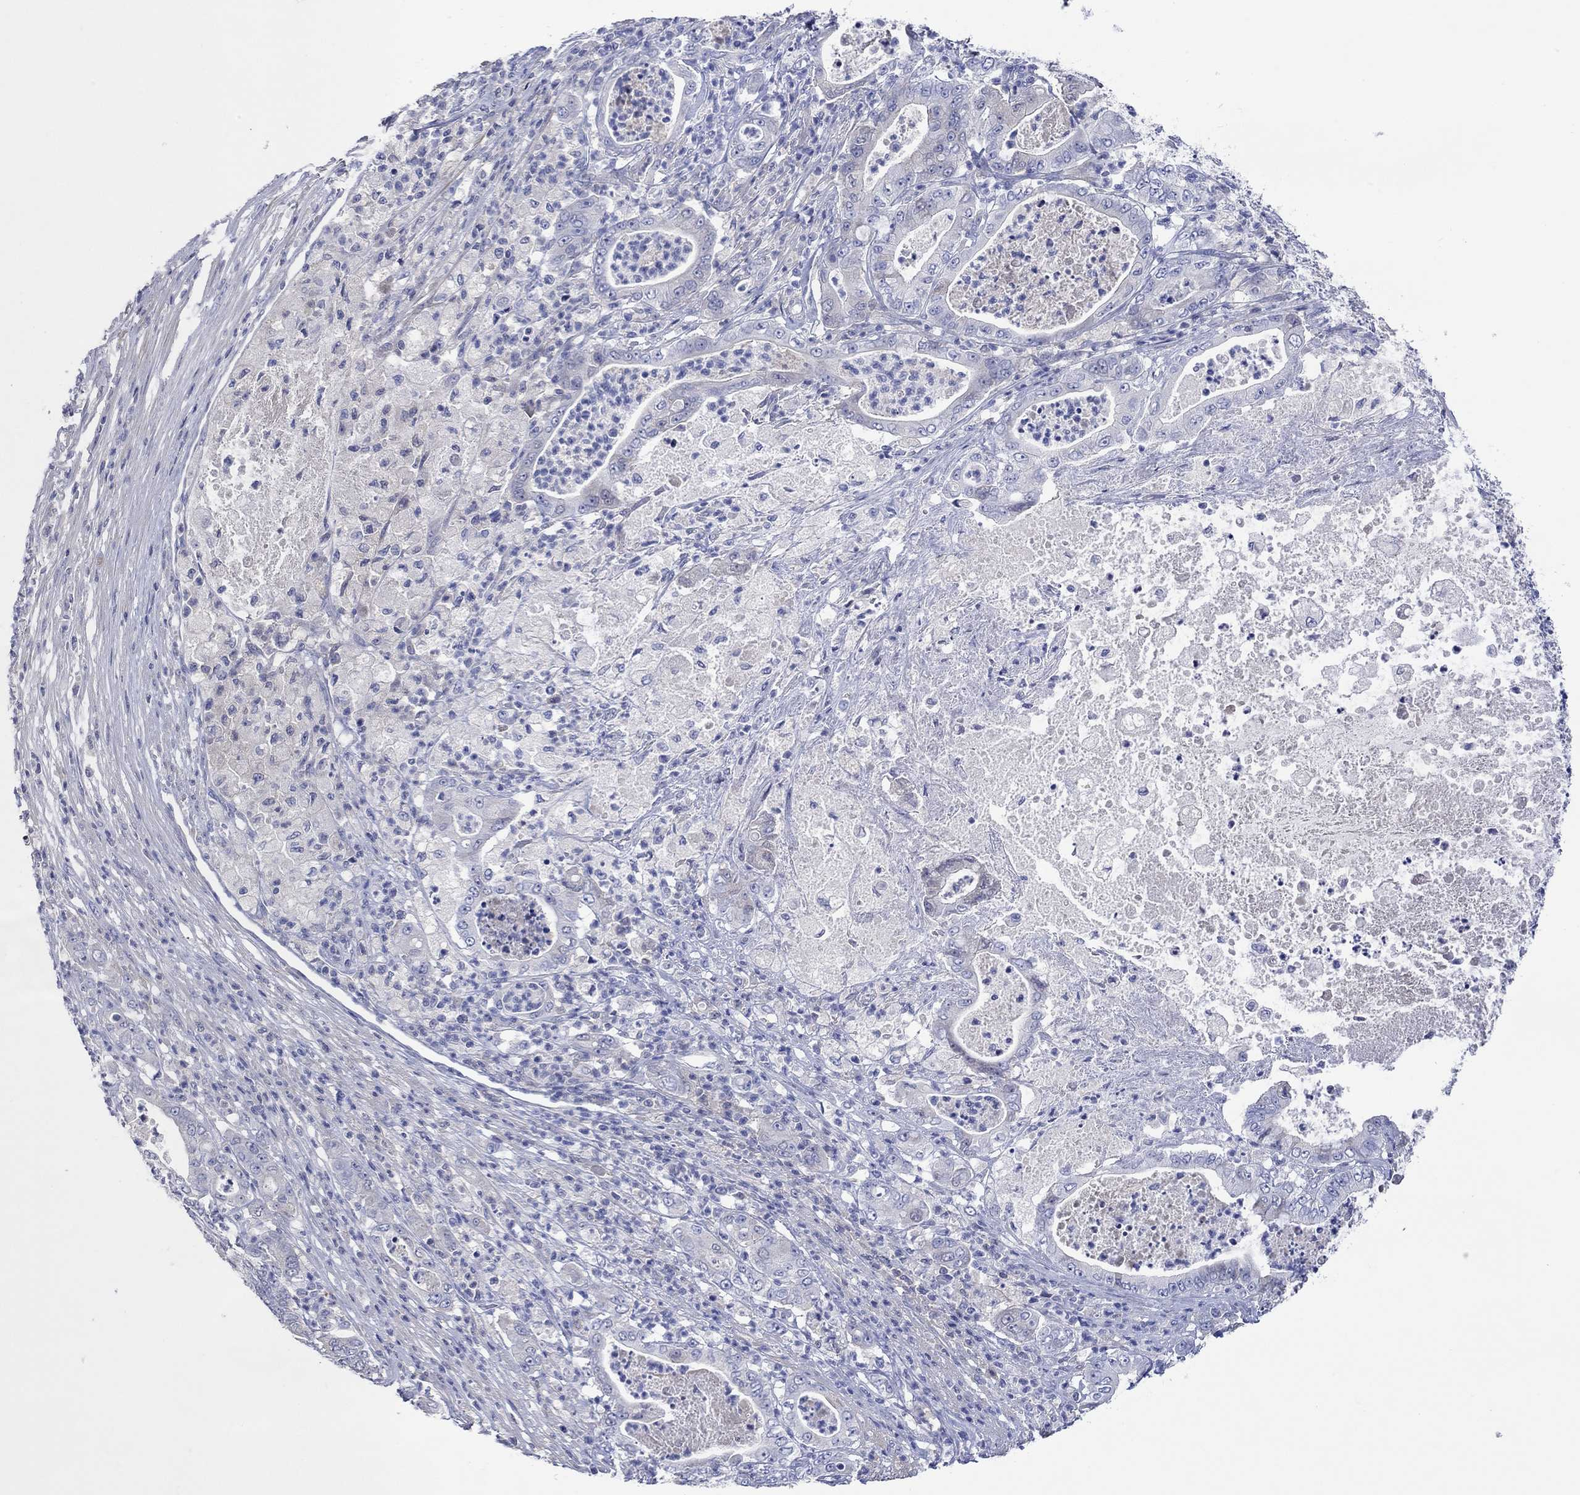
{"staining": {"intensity": "negative", "quantity": "none", "location": "none"}, "tissue": "pancreatic cancer", "cell_type": "Tumor cells", "image_type": "cancer", "snomed": [{"axis": "morphology", "description": "Adenocarcinoma, NOS"}, {"axis": "topography", "description": "Pancreas"}], "caption": "Tumor cells show no significant protein expression in pancreatic cancer.", "gene": "MSI1", "patient": {"sex": "male", "age": 71}}